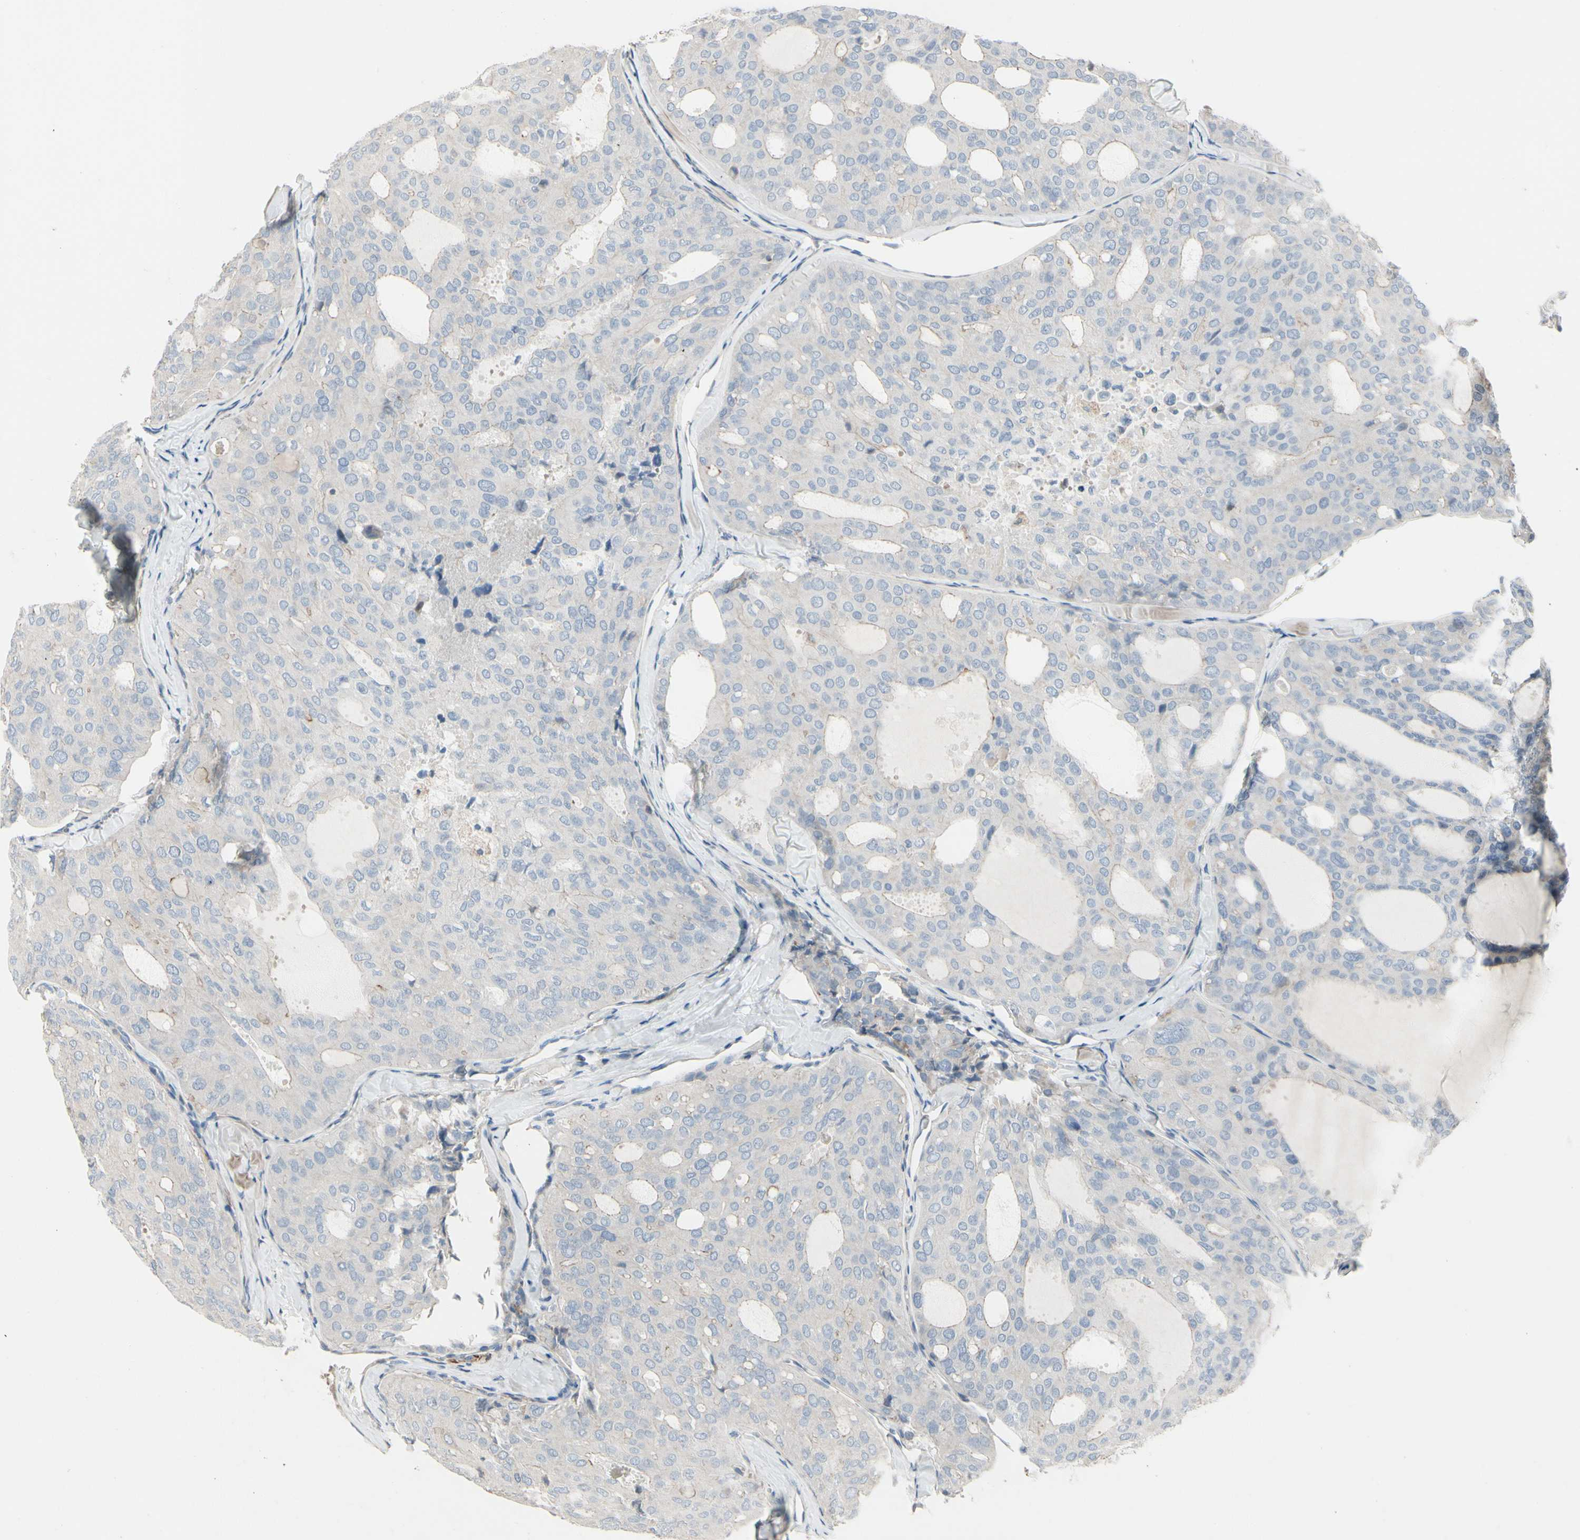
{"staining": {"intensity": "negative", "quantity": "none", "location": "none"}, "tissue": "thyroid cancer", "cell_type": "Tumor cells", "image_type": "cancer", "snomed": [{"axis": "morphology", "description": "Follicular adenoma carcinoma, NOS"}, {"axis": "topography", "description": "Thyroid gland"}], "caption": "Thyroid cancer was stained to show a protein in brown. There is no significant staining in tumor cells.", "gene": "TPM1", "patient": {"sex": "male", "age": 75}}